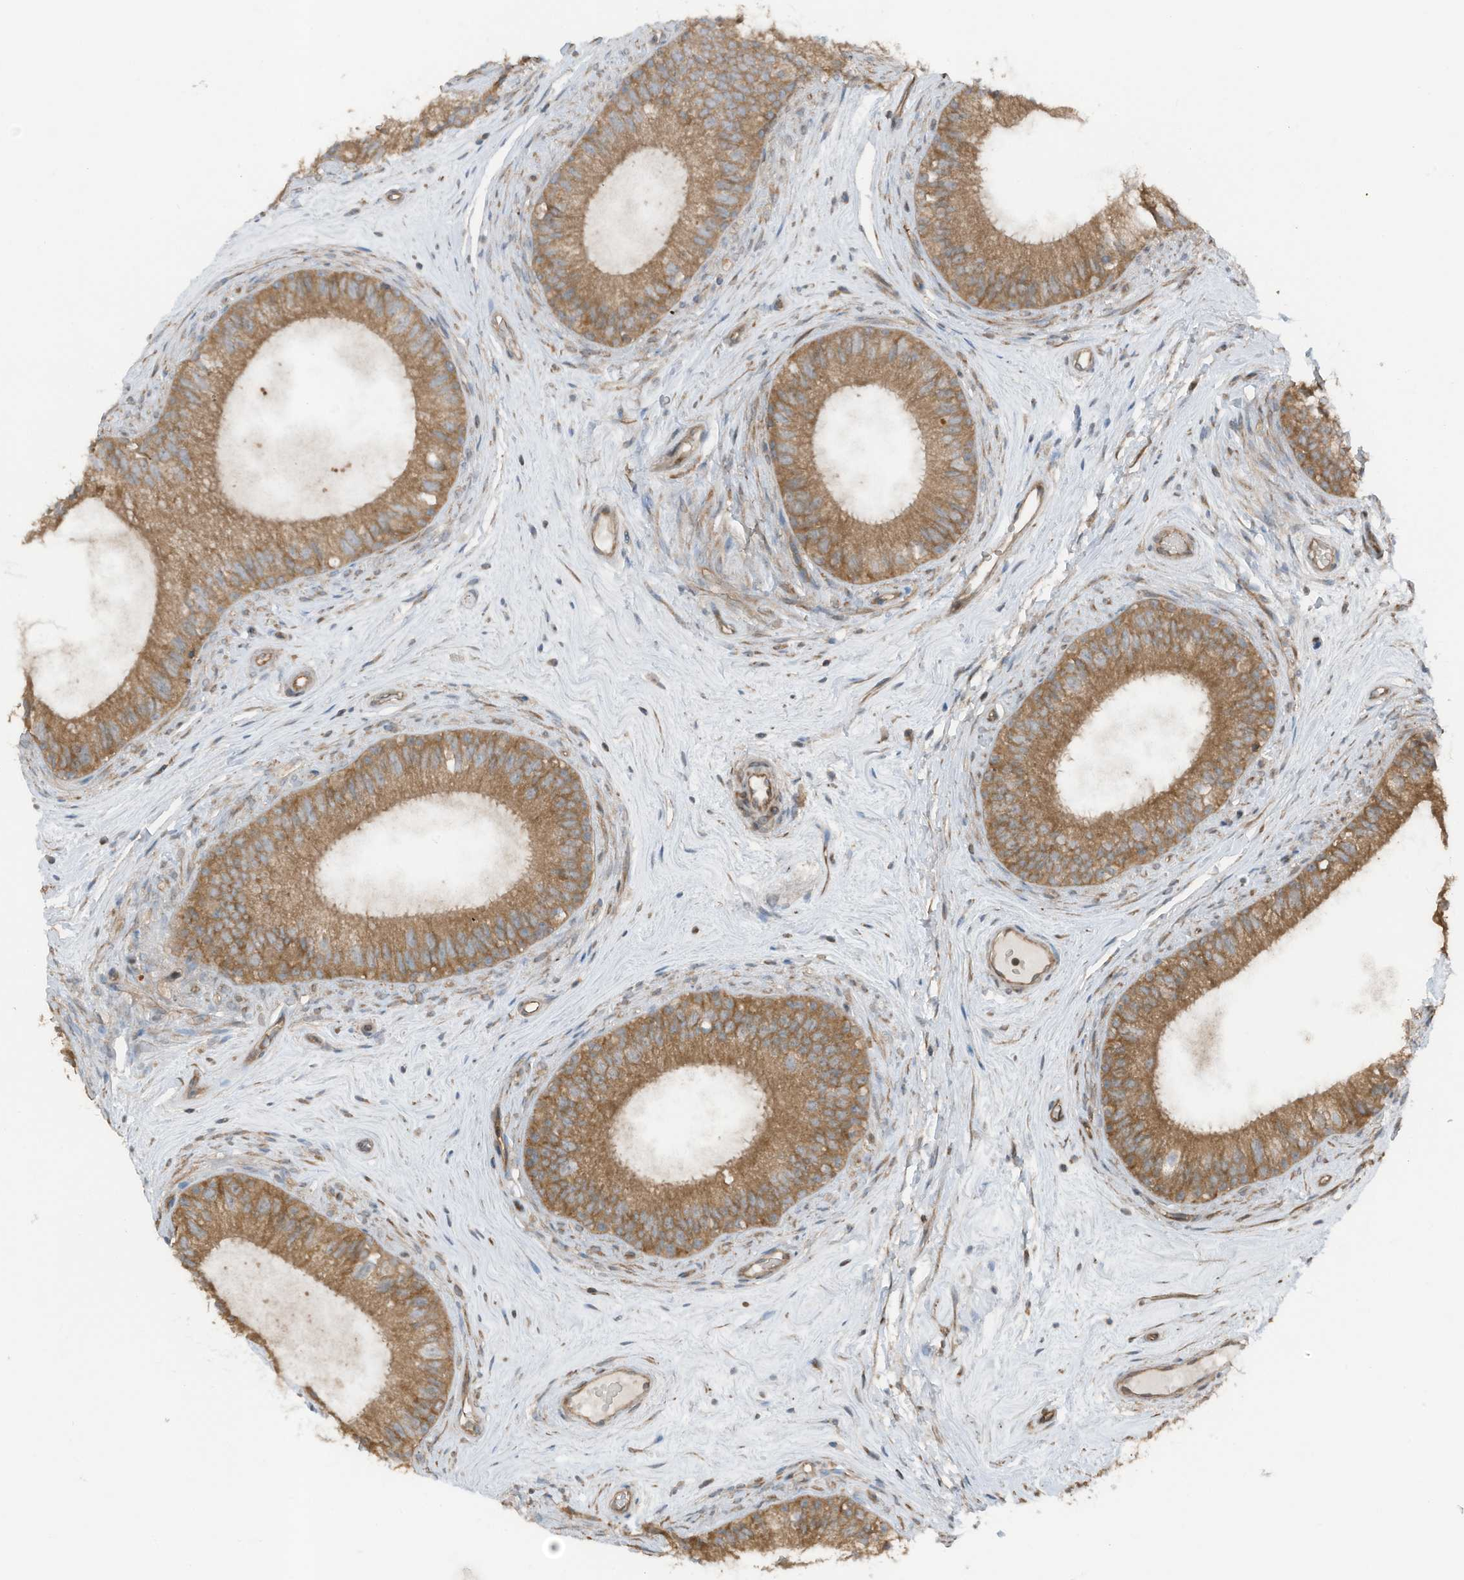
{"staining": {"intensity": "moderate", "quantity": ">75%", "location": "cytoplasmic/membranous"}, "tissue": "epididymis", "cell_type": "Glandular cells", "image_type": "normal", "snomed": [{"axis": "morphology", "description": "Normal tissue, NOS"}, {"axis": "topography", "description": "Epididymis"}], "caption": "Immunohistochemistry (IHC) image of unremarkable human epididymis stained for a protein (brown), which exhibits medium levels of moderate cytoplasmic/membranous staining in approximately >75% of glandular cells.", "gene": "TXNDC9", "patient": {"sex": "male", "age": 71}}